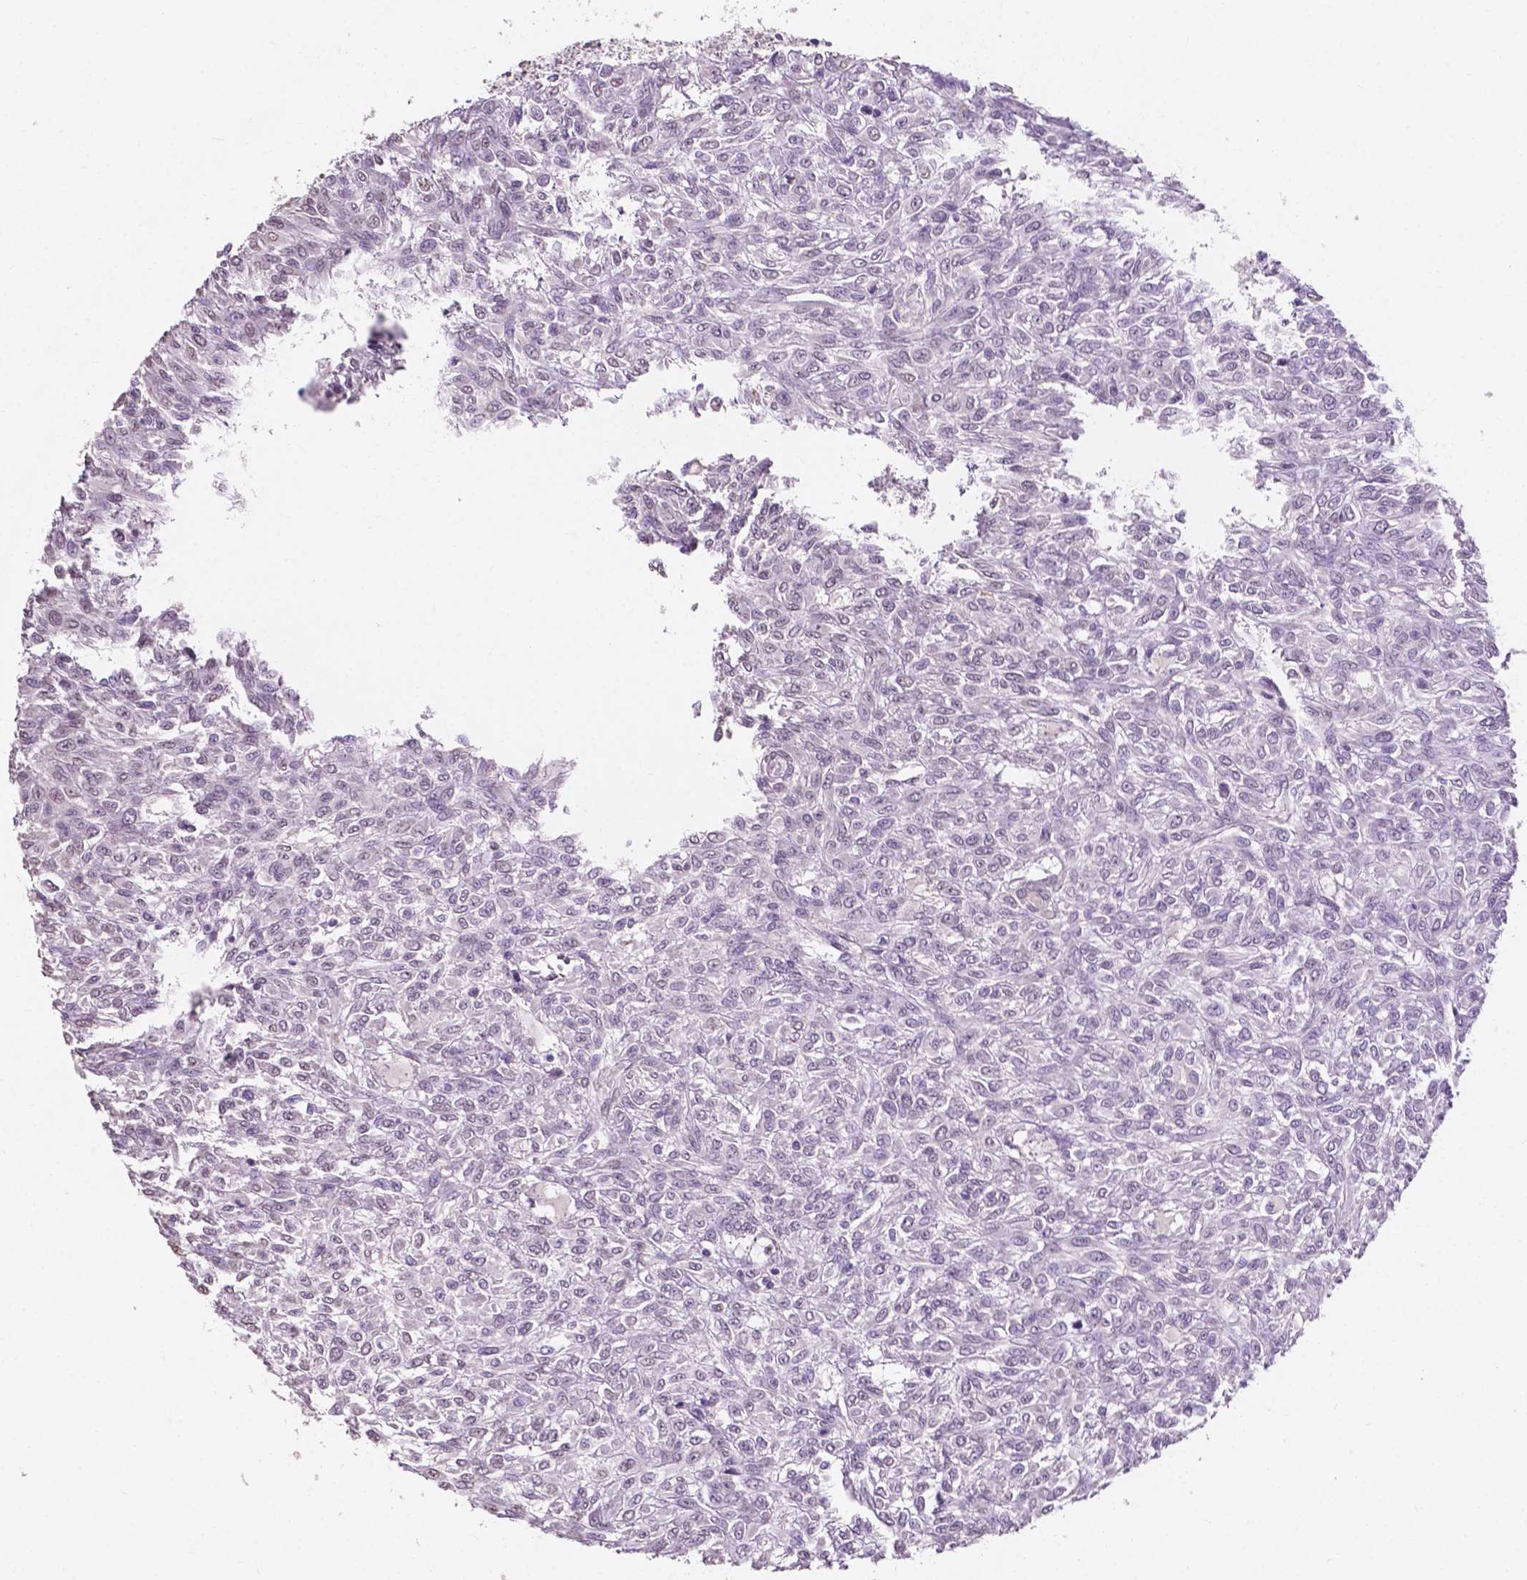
{"staining": {"intensity": "negative", "quantity": "none", "location": "none"}, "tissue": "renal cancer", "cell_type": "Tumor cells", "image_type": "cancer", "snomed": [{"axis": "morphology", "description": "Adenocarcinoma, NOS"}, {"axis": "topography", "description": "Kidney"}], "caption": "The image reveals no significant expression in tumor cells of renal cancer (adenocarcinoma).", "gene": "IREB2", "patient": {"sex": "male", "age": 58}}